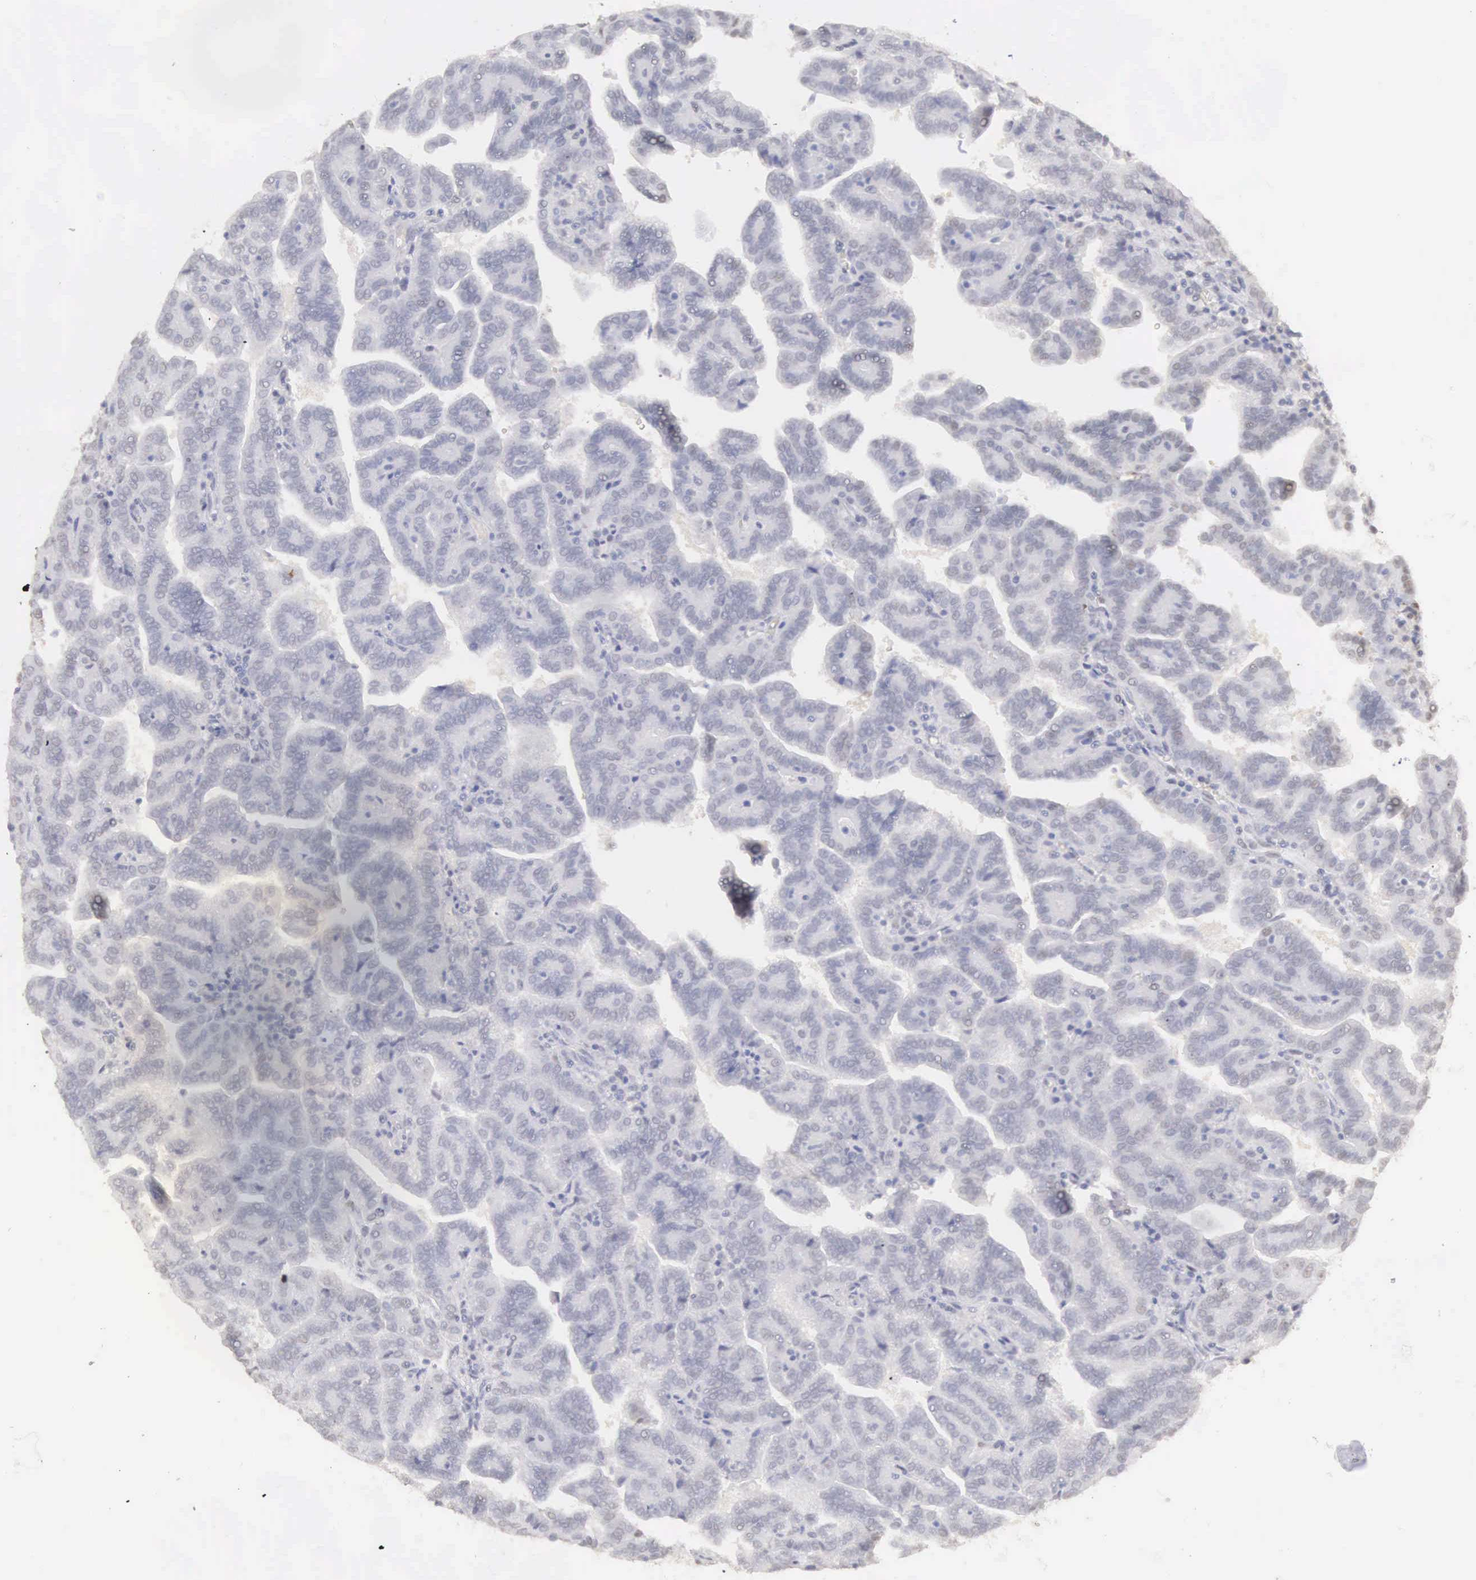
{"staining": {"intensity": "negative", "quantity": "none", "location": "none"}, "tissue": "renal cancer", "cell_type": "Tumor cells", "image_type": "cancer", "snomed": [{"axis": "morphology", "description": "Adenocarcinoma, NOS"}, {"axis": "topography", "description": "Kidney"}], "caption": "Tumor cells show no significant positivity in renal adenocarcinoma.", "gene": "UBA1", "patient": {"sex": "male", "age": 61}}